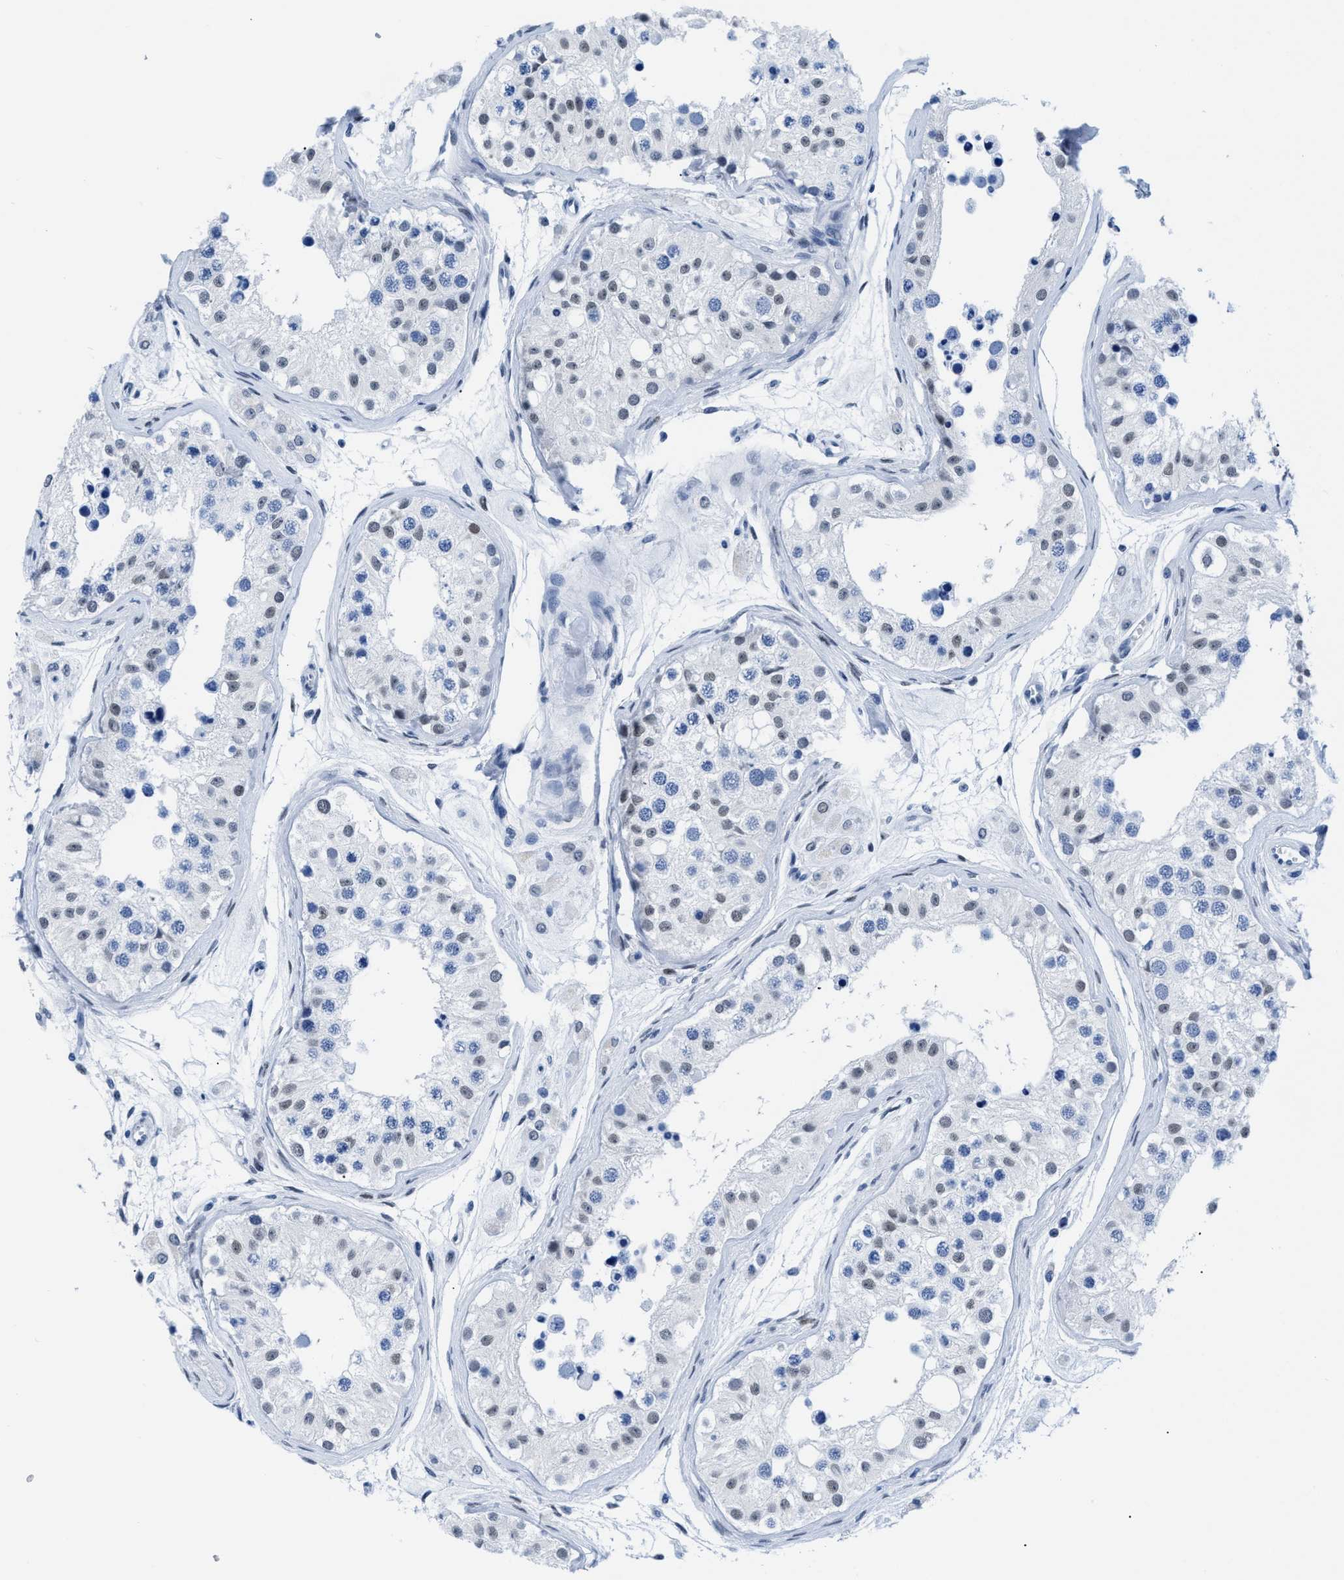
{"staining": {"intensity": "moderate", "quantity": "25%-75%", "location": "nuclear"}, "tissue": "testis", "cell_type": "Cells in seminiferous ducts", "image_type": "normal", "snomed": [{"axis": "morphology", "description": "Normal tissue, NOS"}, {"axis": "morphology", "description": "Adenocarcinoma, metastatic, NOS"}, {"axis": "topography", "description": "Testis"}], "caption": "The immunohistochemical stain labels moderate nuclear staining in cells in seminiferous ducts of benign testis.", "gene": "CTBP1", "patient": {"sex": "male", "age": 26}}